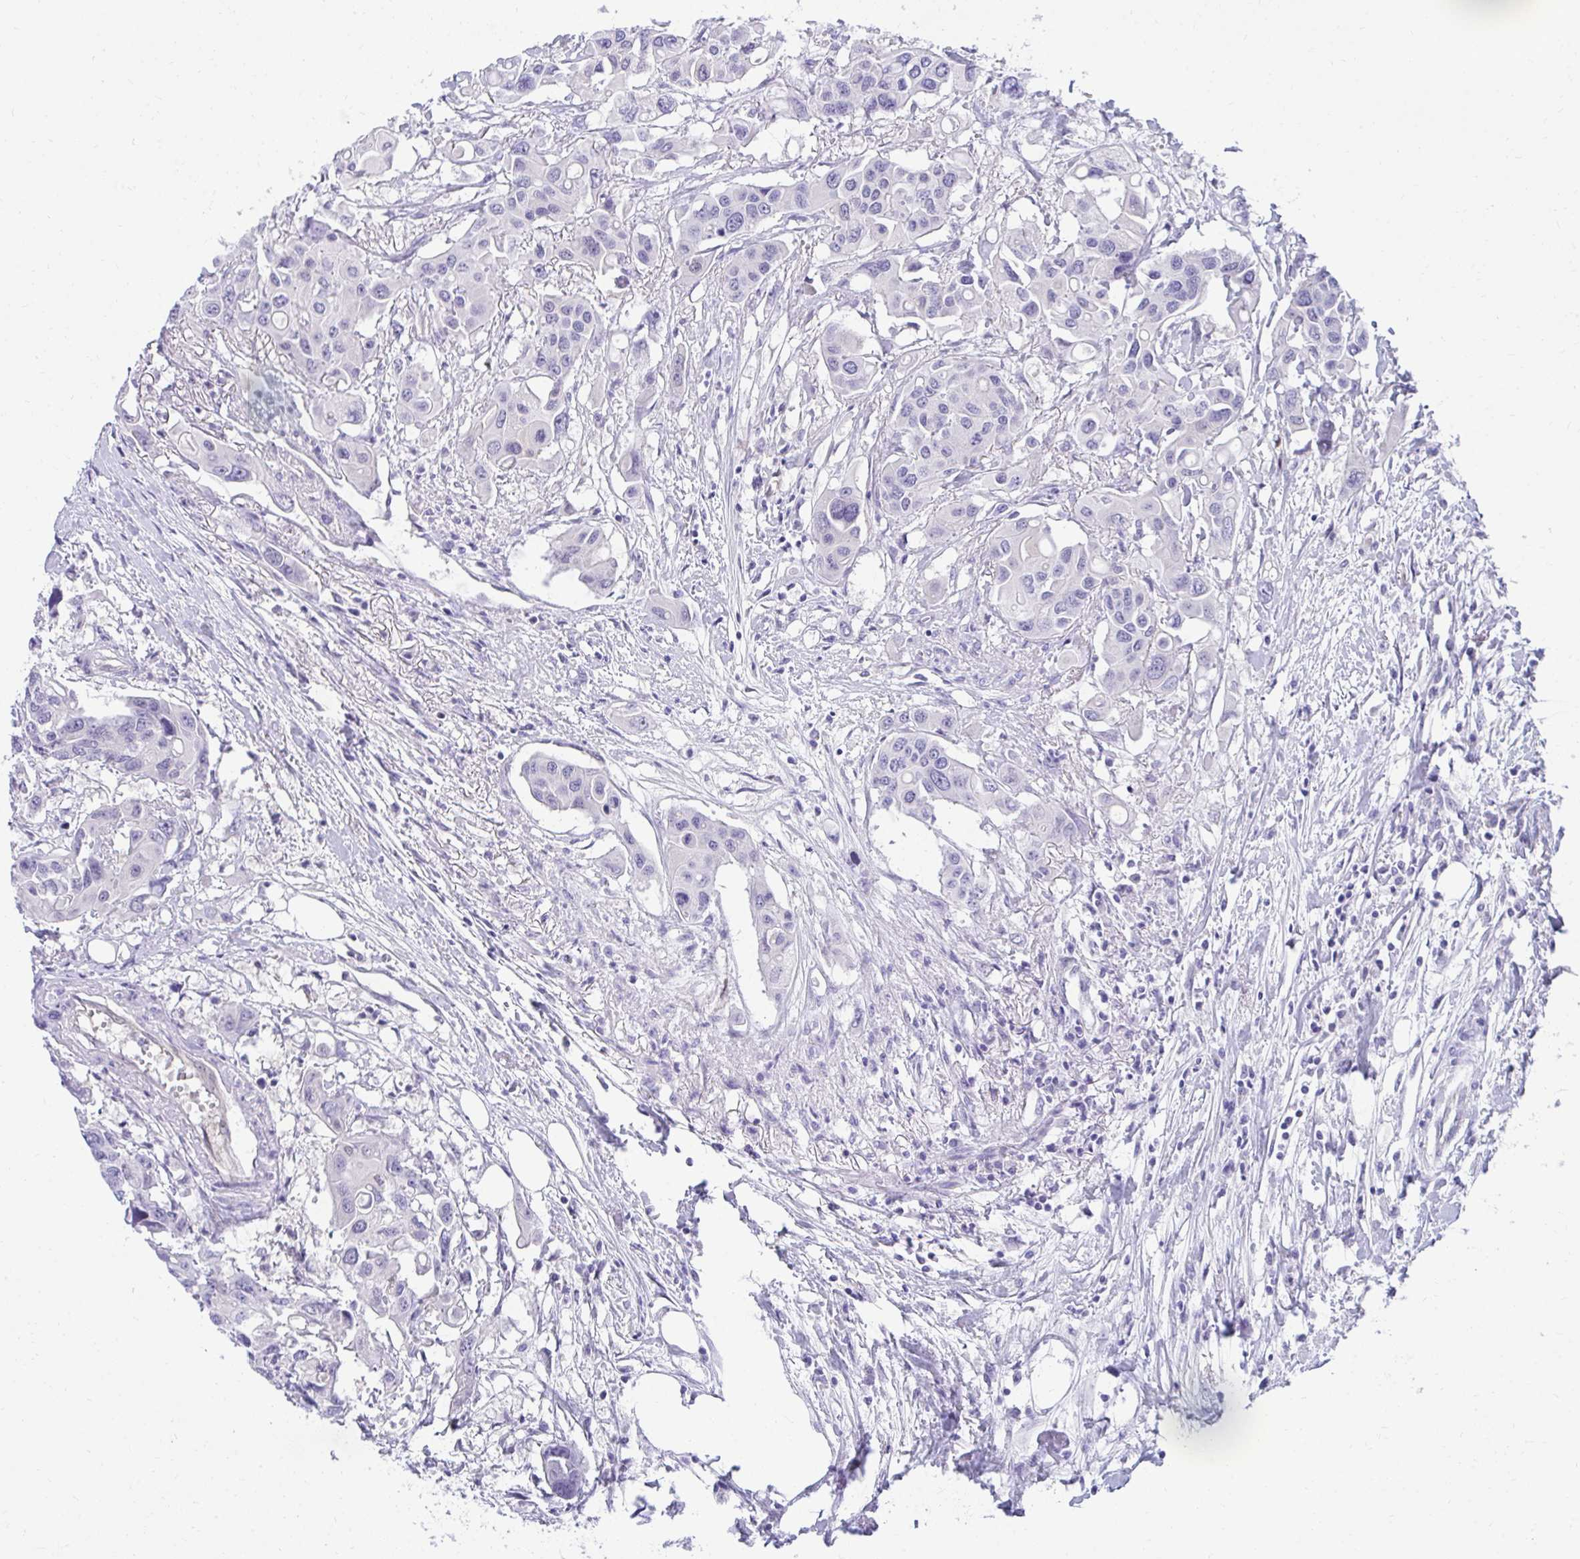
{"staining": {"intensity": "negative", "quantity": "none", "location": "none"}, "tissue": "colorectal cancer", "cell_type": "Tumor cells", "image_type": "cancer", "snomed": [{"axis": "morphology", "description": "Adenocarcinoma, NOS"}, {"axis": "topography", "description": "Colon"}], "caption": "Immunohistochemistry (IHC) image of colorectal cancer (adenocarcinoma) stained for a protein (brown), which reveals no positivity in tumor cells.", "gene": "PGM2L1", "patient": {"sex": "male", "age": 77}}